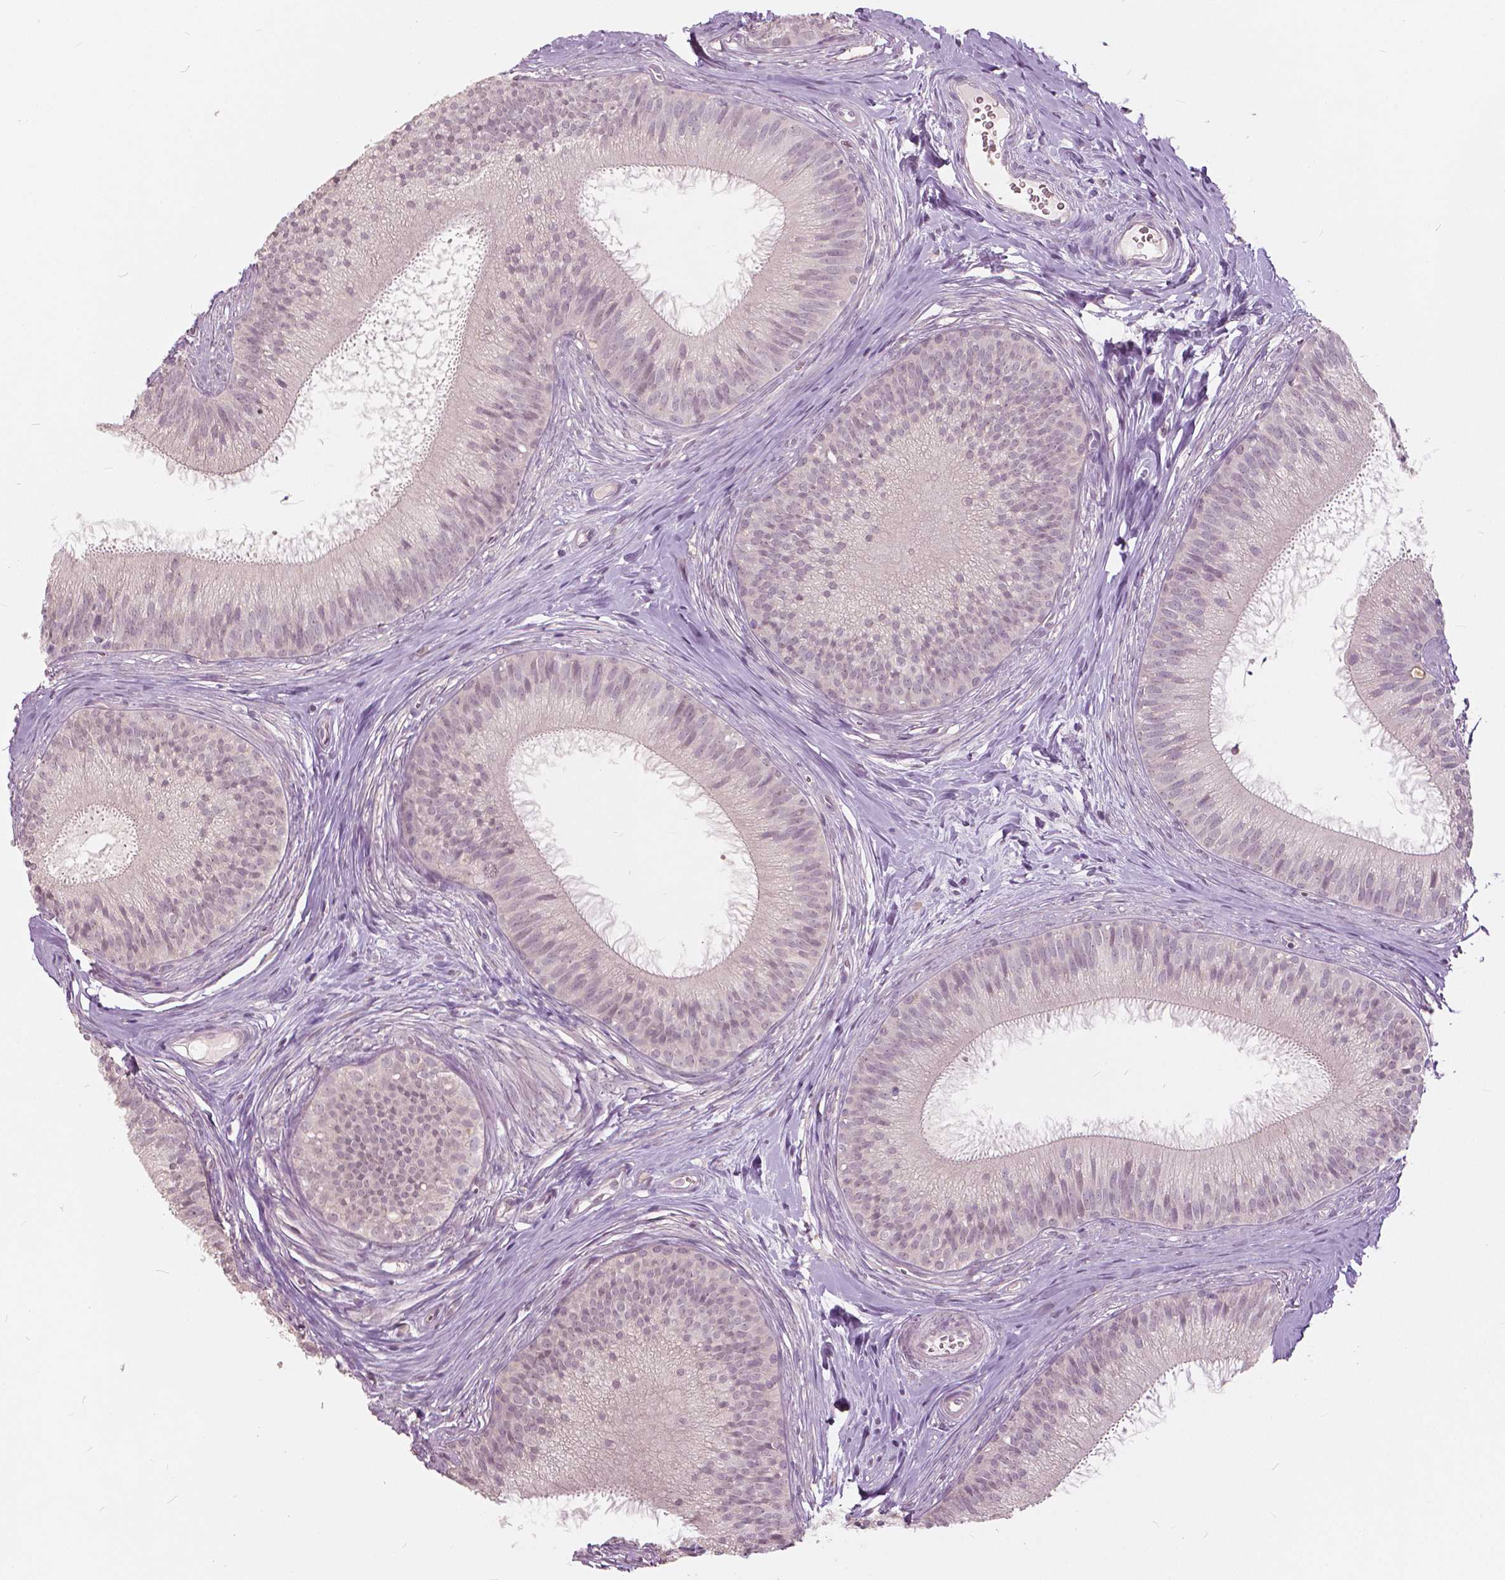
{"staining": {"intensity": "weak", "quantity": "25%-75%", "location": "nuclear"}, "tissue": "epididymis", "cell_type": "Glandular cells", "image_type": "normal", "snomed": [{"axis": "morphology", "description": "Normal tissue, NOS"}, {"axis": "topography", "description": "Epididymis"}], "caption": "This is a photomicrograph of immunohistochemistry (IHC) staining of normal epididymis, which shows weak staining in the nuclear of glandular cells.", "gene": "NANOG", "patient": {"sex": "male", "age": 24}}